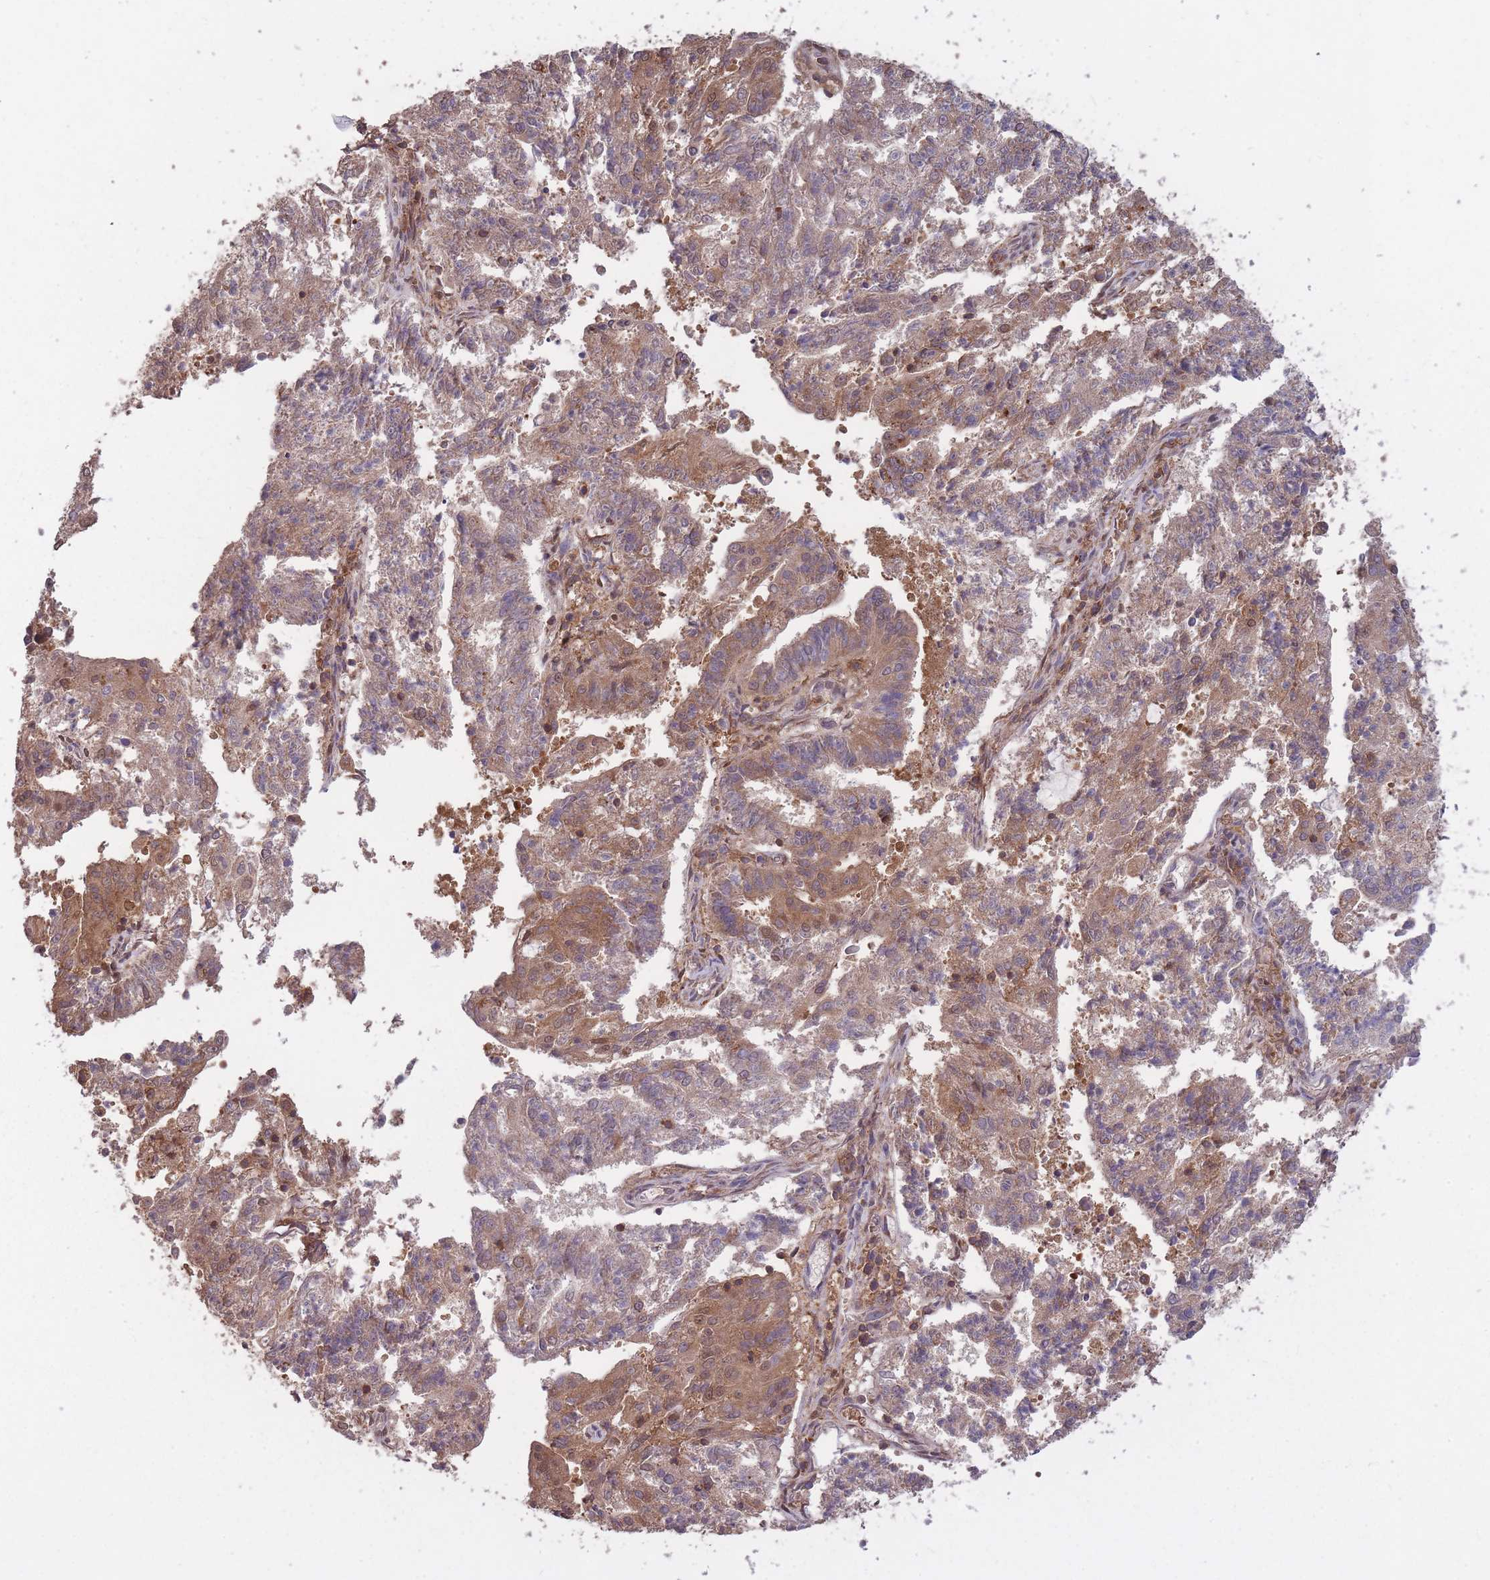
{"staining": {"intensity": "moderate", "quantity": "25%-75%", "location": "cytoplasmic/membranous,nuclear"}, "tissue": "endometrial cancer", "cell_type": "Tumor cells", "image_type": "cancer", "snomed": [{"axis": "morphology", "description": "Adenocarcinoma, NOS"}, {"axis": "topography", "description": "Endometrium"}], "caption": "Immunohistochemistry (IHC) micrograph of neoplastic tissue: human endometrial cancer stained using immunohistochemistry (IHC) reveals medium levels of moderate protein expression localized specifically in the cytoplasmic/membranous and nuclear of tumor cells, appearing as a cytoplasmic/membranous and nuclear brown color.", "gene": "GMIP", "patient": {"sex": "female", "age": 82}}